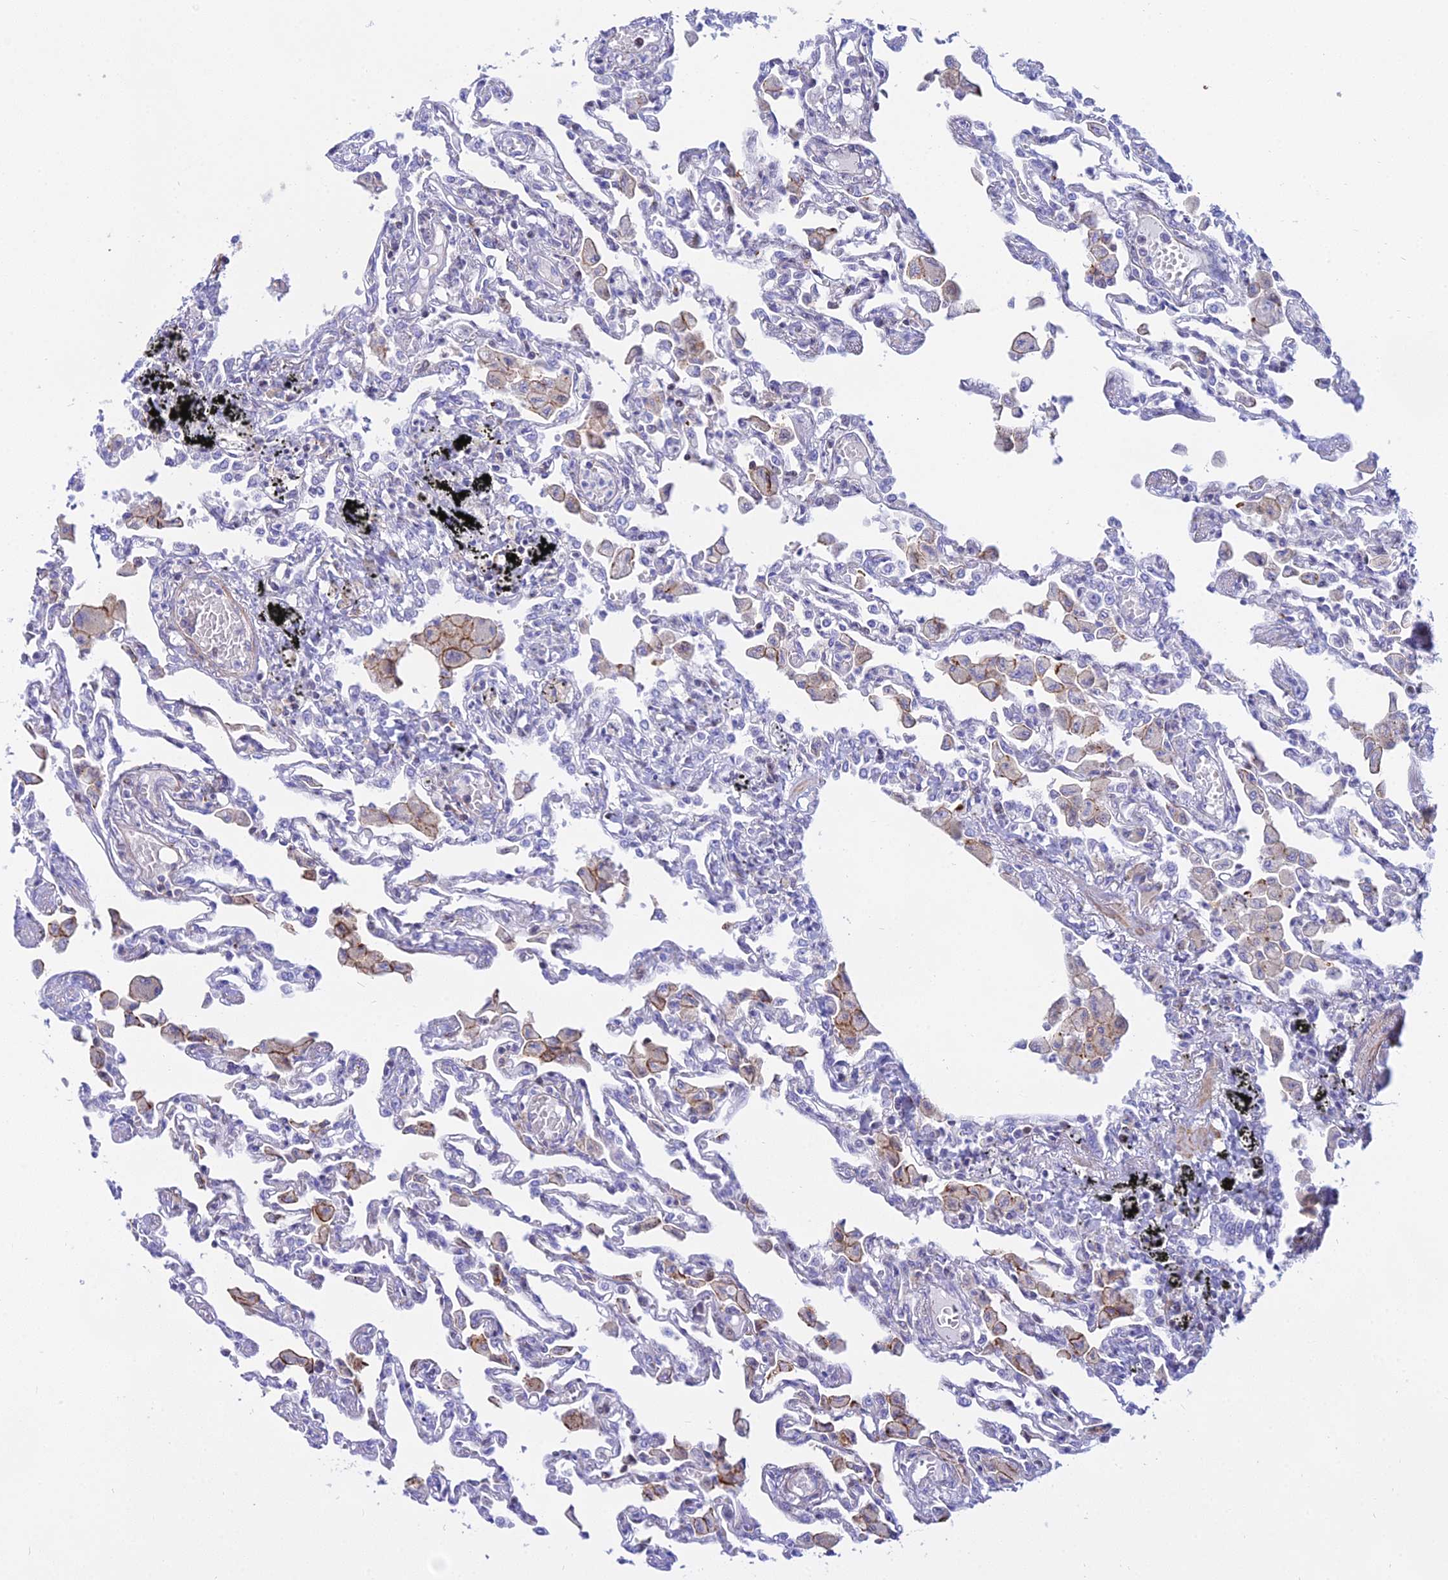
{"staining": {"intensity": "negative", "quantity": "none", "location": "none"}, "tissue": "lung", "cell_type": "Alveolar cells", "image_type": "normal", "snomed": [{"axis": "morphology", "description": "Normal tissue, NOS"}, {"axis": "topography", "description": "Bronchus"}, {"axis": "topography", "description": "Lung"}], "caption": "High magnification brightfield microscopy of benign lung stained with DAB (brown) and counterstained with hematoxylin (blue): alveolar cells show no significant positivity.", "gene": "DLX1", "patient": {"sex": "female", "age": 49}}